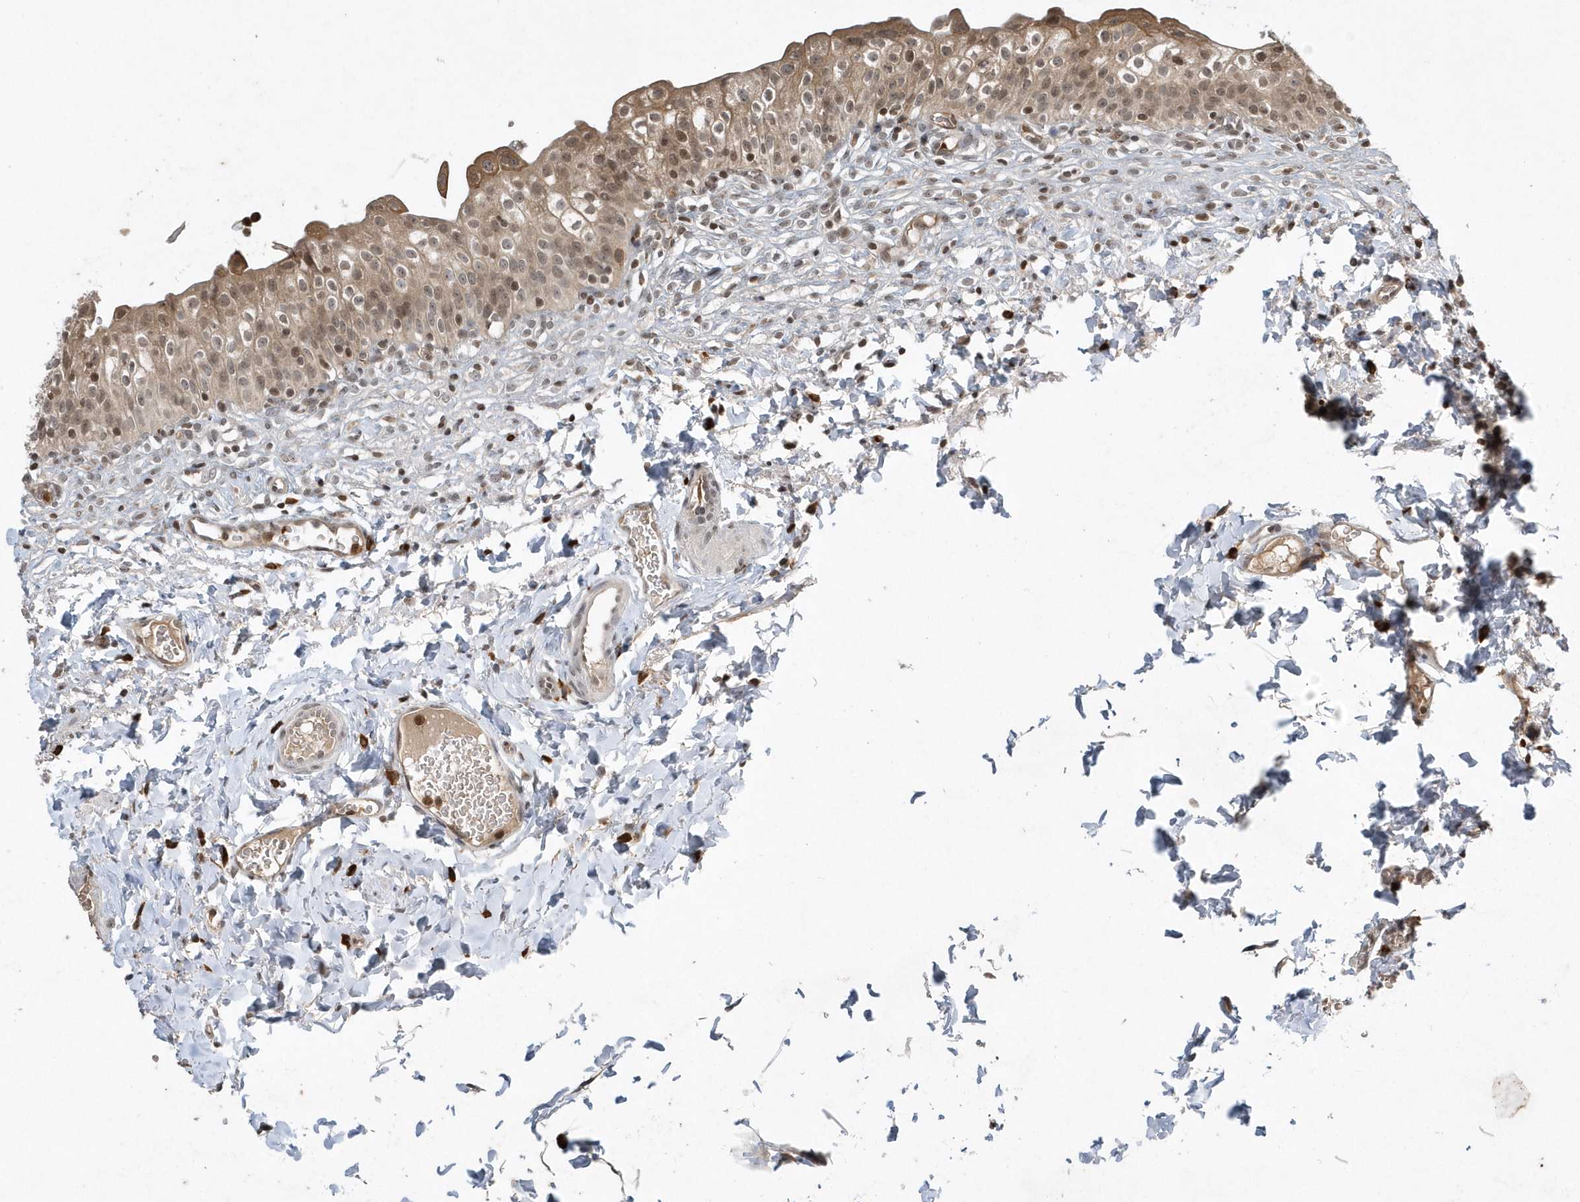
{"staining": {"intensity": "moderate", "quantity": ">75%", "location": "cytoplasmic/membranous,nuclear"}, "tissue": "urinary bladder", "cell_type": "Urothelial cells", "image_type": "normal", "snomed": [{"axis": "morphology", "description": "Normal tissue, NOS"}, {"axis": "topography", "description": "Urinary bladder"}], "caption": "The histopathology image demonstrates a brown stain indicating the presence of a protein in the cytoplasmic/membranous,nuclear of urothelial cells in urinary bladder. The staining is performed using DAB brown chromogen to label protein expression. The nuclei are counter-stained blue using hematoxylin.", "gene": "EIF2B1", "patient": {"sex": "male", "age": 55}}